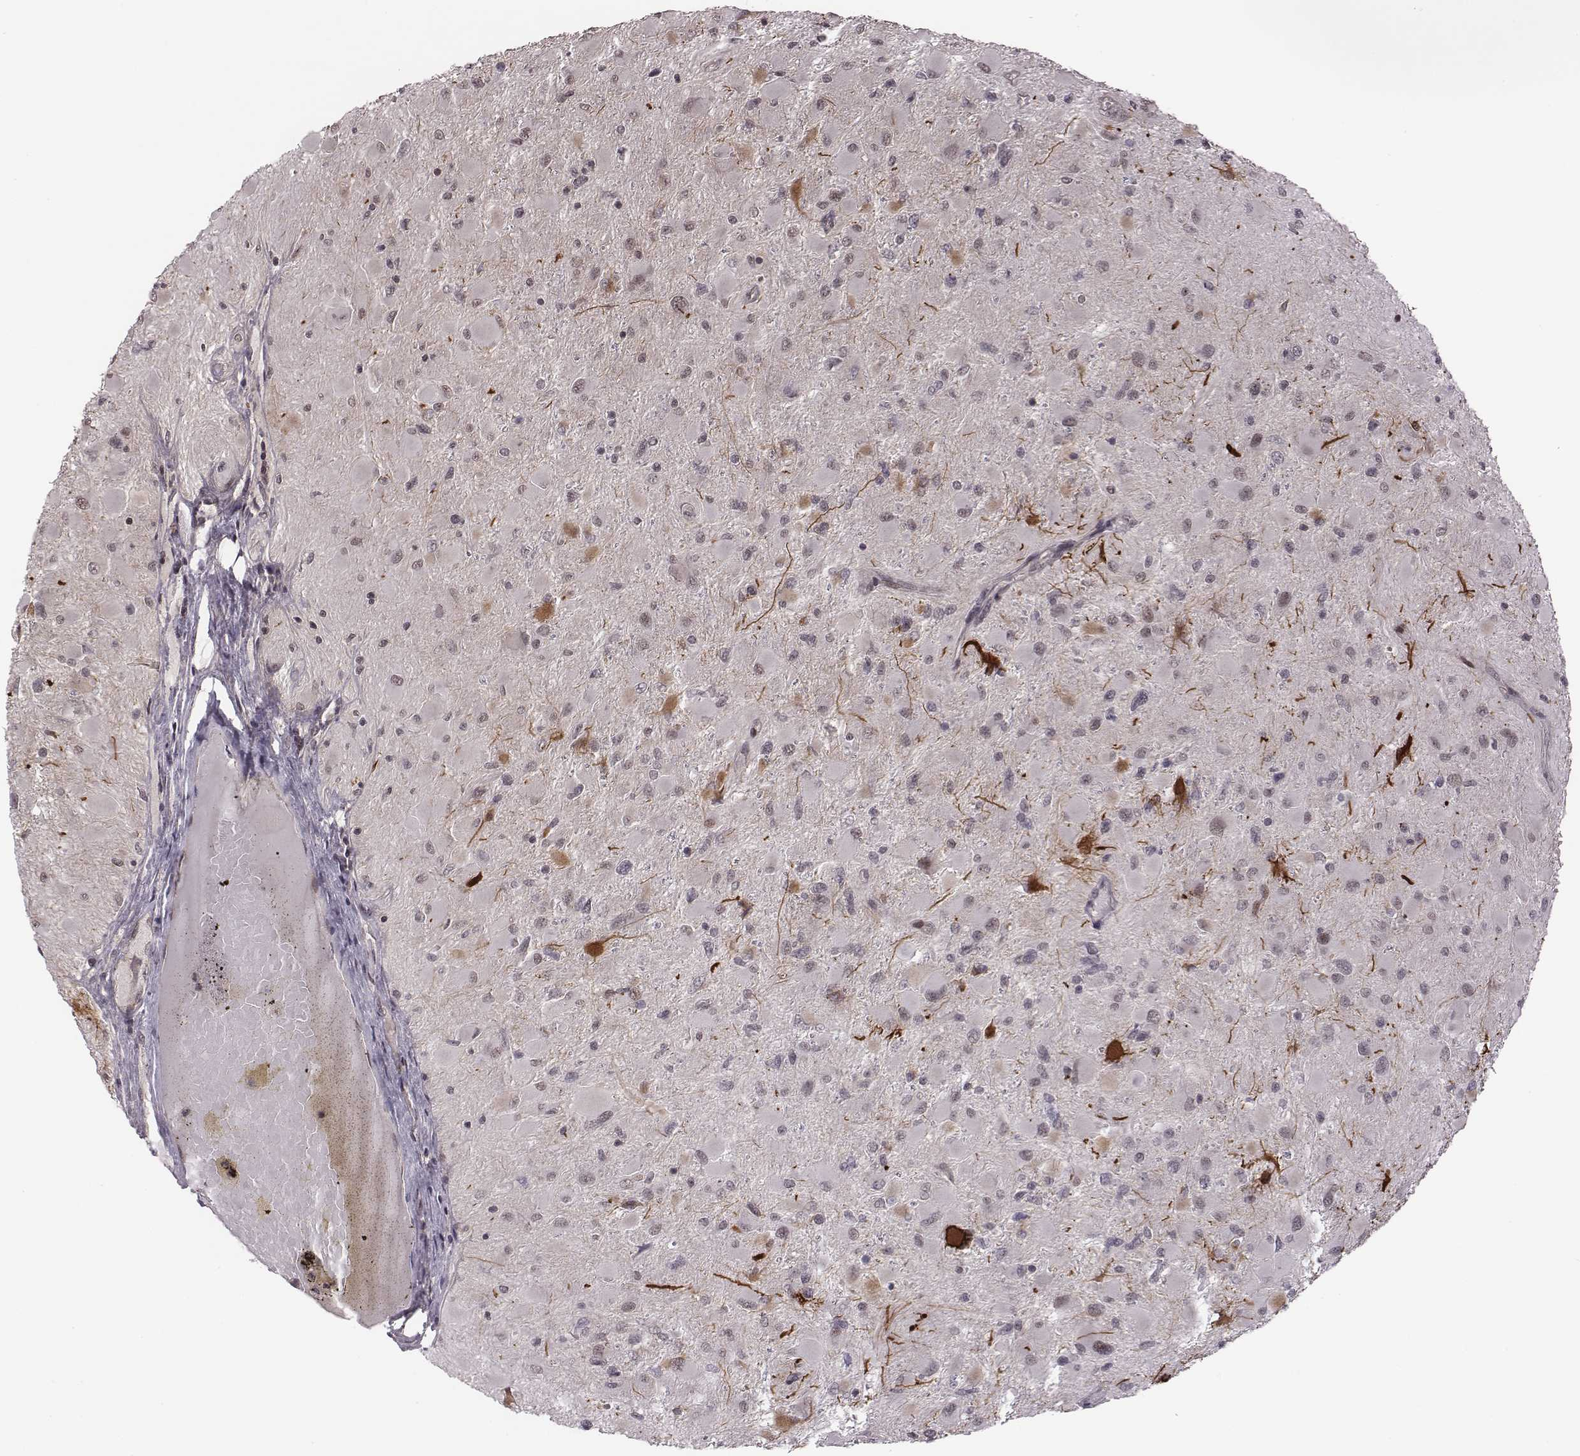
{"staining": {"intensity": "negative", "quantity": "none", "location": "none"}, "tissue": "glioma", "cell_type": "Tumor cells", "image_type": "cancer", "snomed": [{"axis": "morphology", "description": "Glioma, malignant, High grade"}, {"axis": "topography", "description": "Cerebral cortex"}], "caption": "Immunohistochemical staining of human malignant glioma (high-grade) exhibits no significant expression in tumor cells.", "gene": "RPL3", "patient": {"sex": "female", "age": 36}}